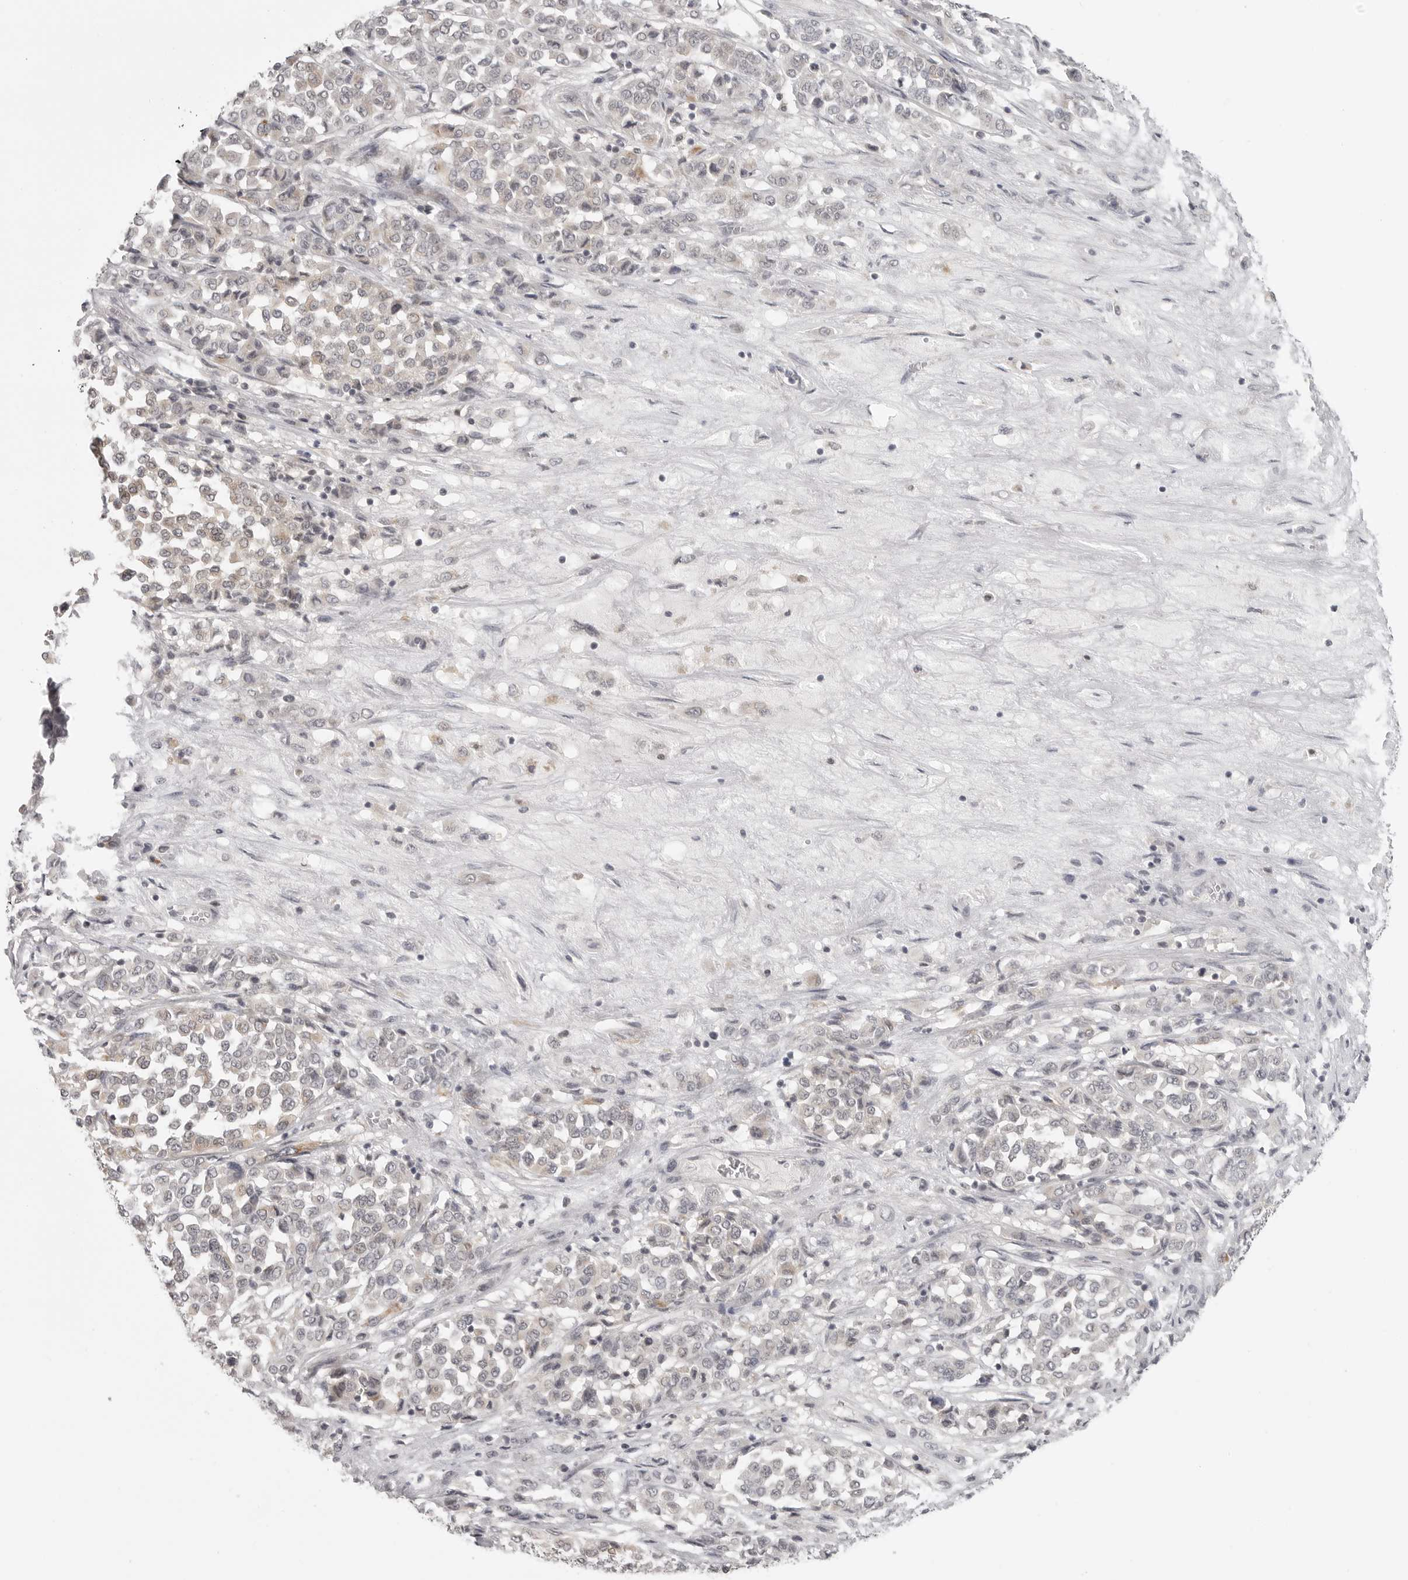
{"staining": {"intensity": "moderate", "quantity": "<25%", "location": "cytoplasmic/membranous"}, "tissue": "melanoma", "cell_type": "Tumor cells", "image_type": "cancer", "snomed": [{"axis": "morphology", "description": "Malignant melanoma, Metastatic site"}, {"axis": "topography", "description": "Pancreas"}], "caption": "Melanoma was stained to show a protein in brown. There is low levels of moderate cytoplasmic/membranous expression in about <25% of tumor cells.", "gene": "TUT4", "patient": {"sex": "female", "age": 30}}